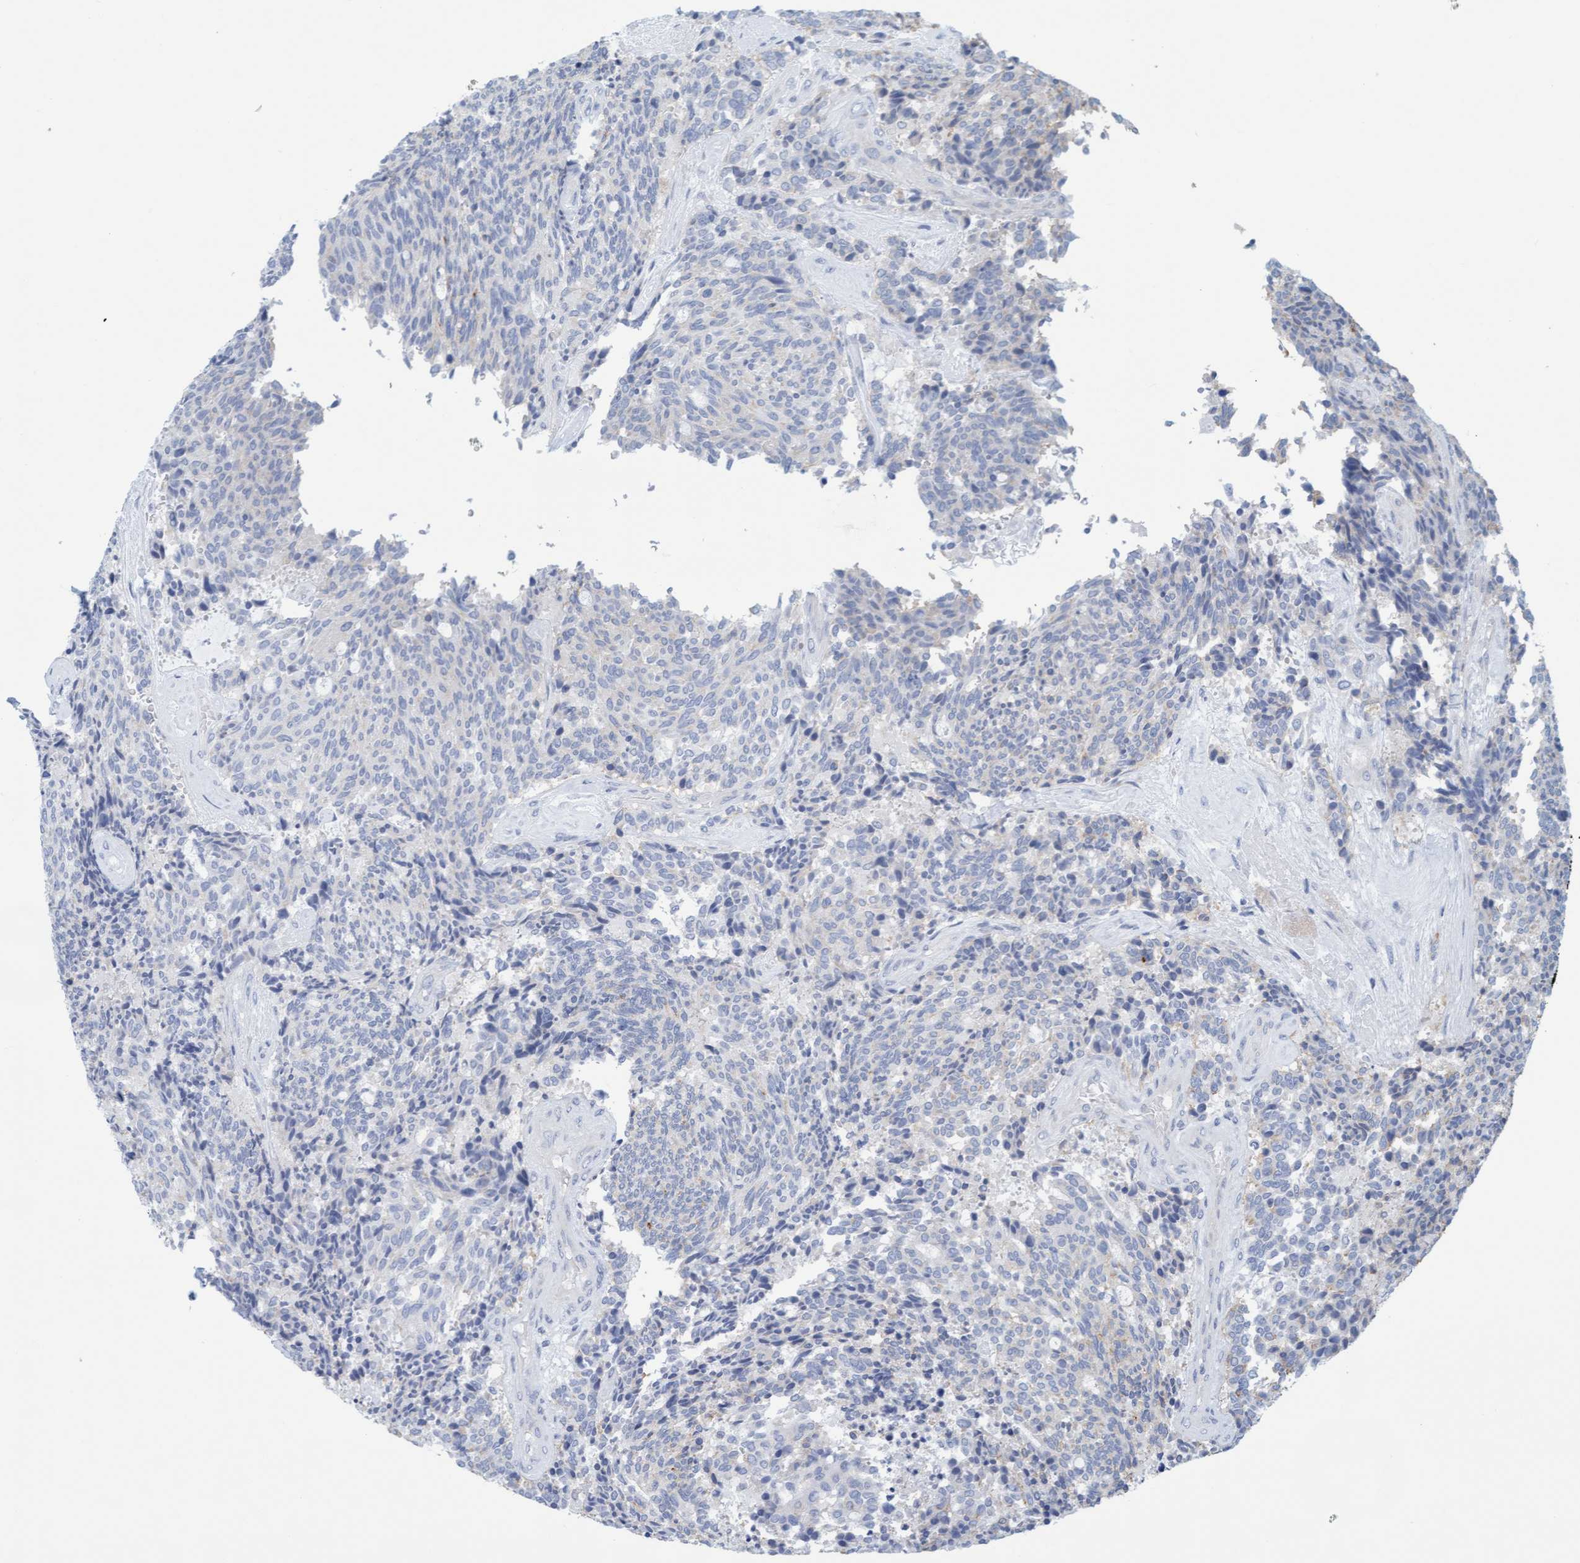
{"staining": {"intensity": "negative", "quantity": "none", "location": "none"}, "tissue": "carcinoid", "cell_type": "Tumor cells", "image_type": "cancer", "snomed": [{"axis": "morphology", "description": "Carcinoid, malignant, NOS"}, {"axis": "topography", "description": "Pancreas"}], "caption": "Immunohistochemical staining of carcinoid (malignant) demonstrates no significant staining in tumor cells.", "gene": "SLC28A3", "patient": {"sex": "female", "age": 54}}